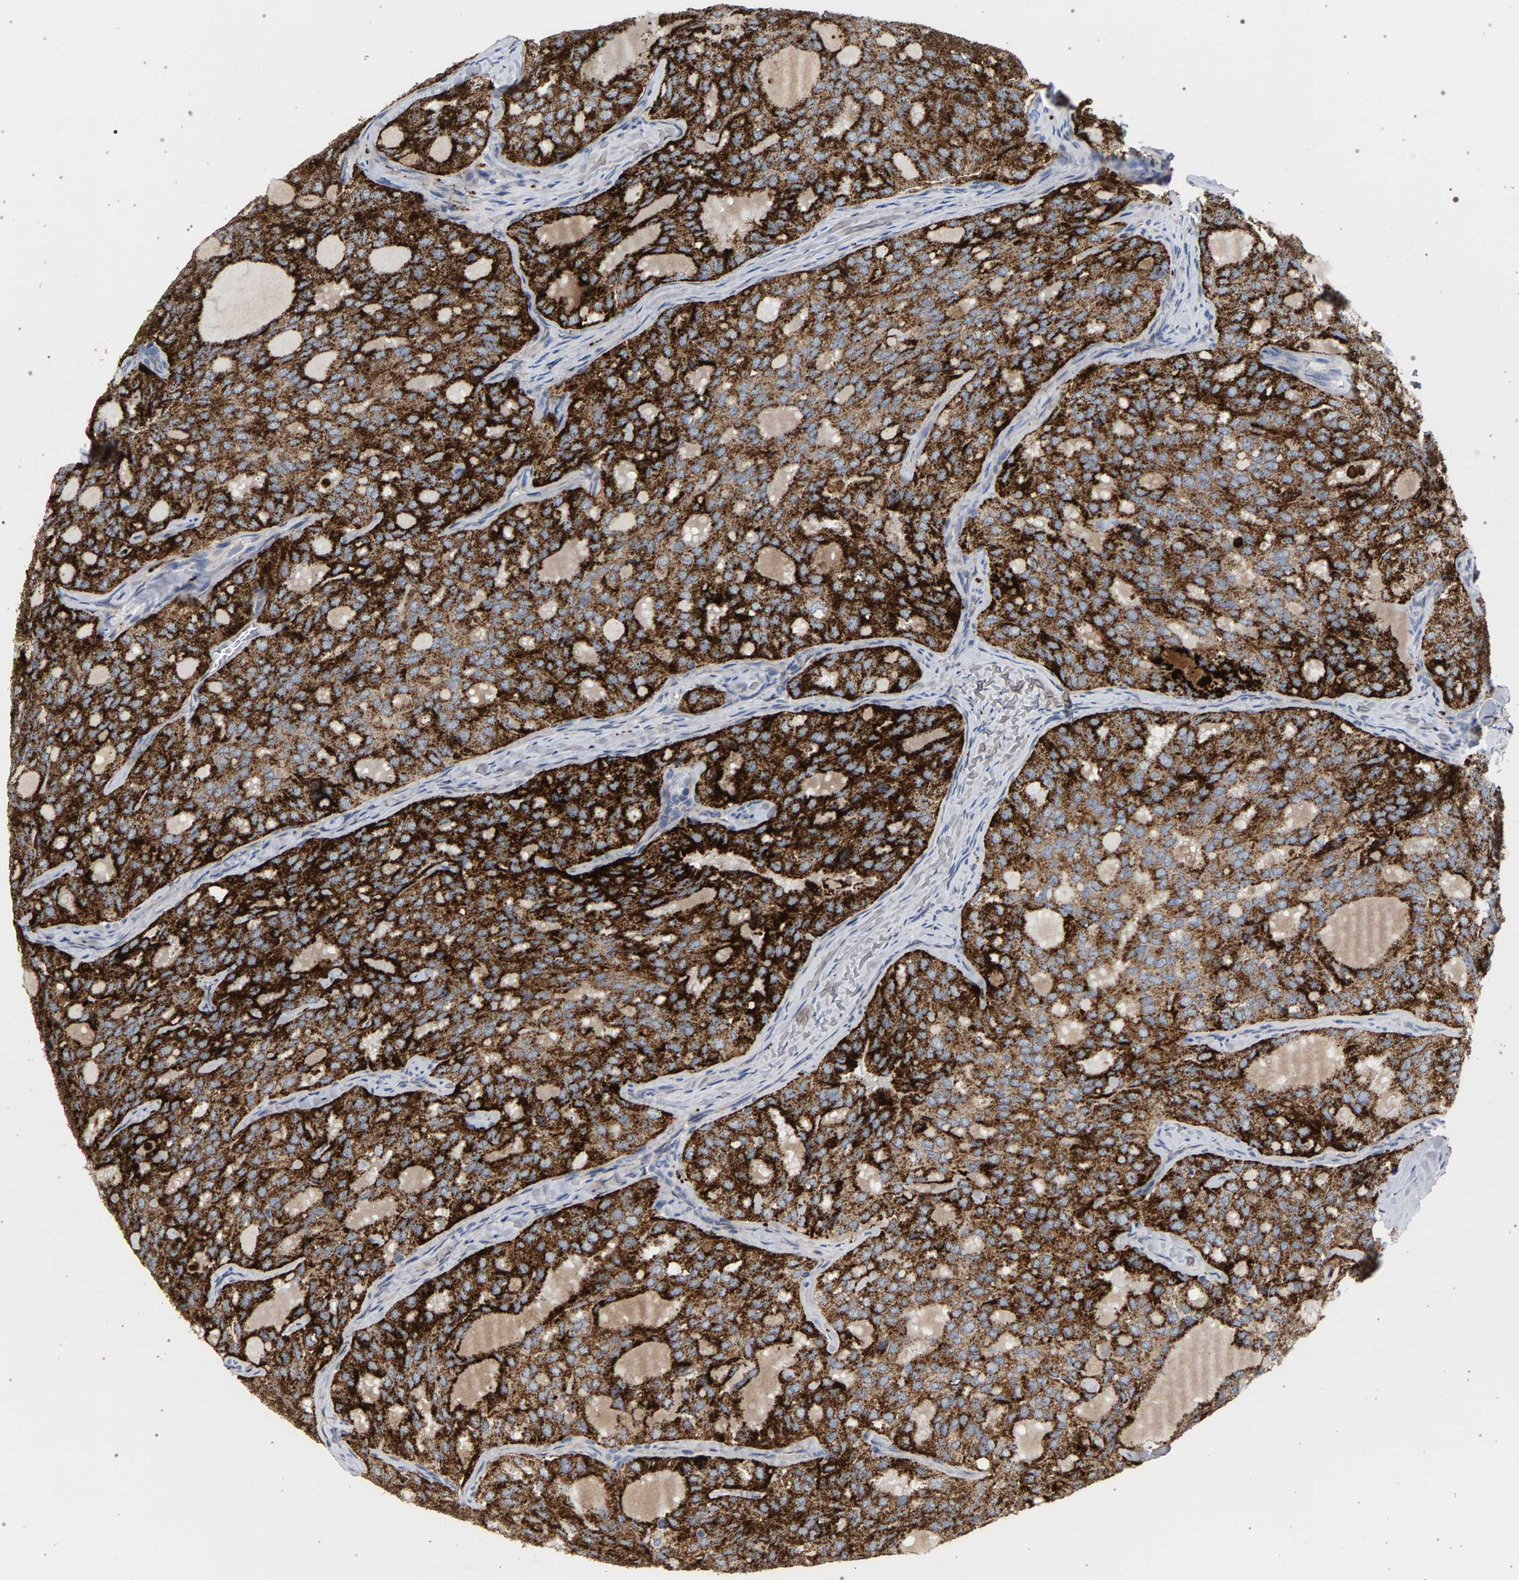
{"staining": {"intensity": "strong", "quantity": ">75%", "location": "cytoplasmic/membranous"}, "tissue": "thyroid cancer", "cell_type": "Tumor cells", "image_type": "cancer", "snomed": [{"axis": "morphology", "description": "Follicular adenoma carcinoma, NOS"}, {"axis": "topography", "description": "Thyroid gland"}], "caption": "Brown immunohistochemical staining in thyroid cancer exhibits strong cytoplasmic/membranous staining in about >75% of tumor cells. The staining was performed using DAB, with brown indicating positive protein expression. Nuclei are stained blue with hematoxylin.", "gene": "MAMDC2", "patient": {"sex": "male", "age": 75}}